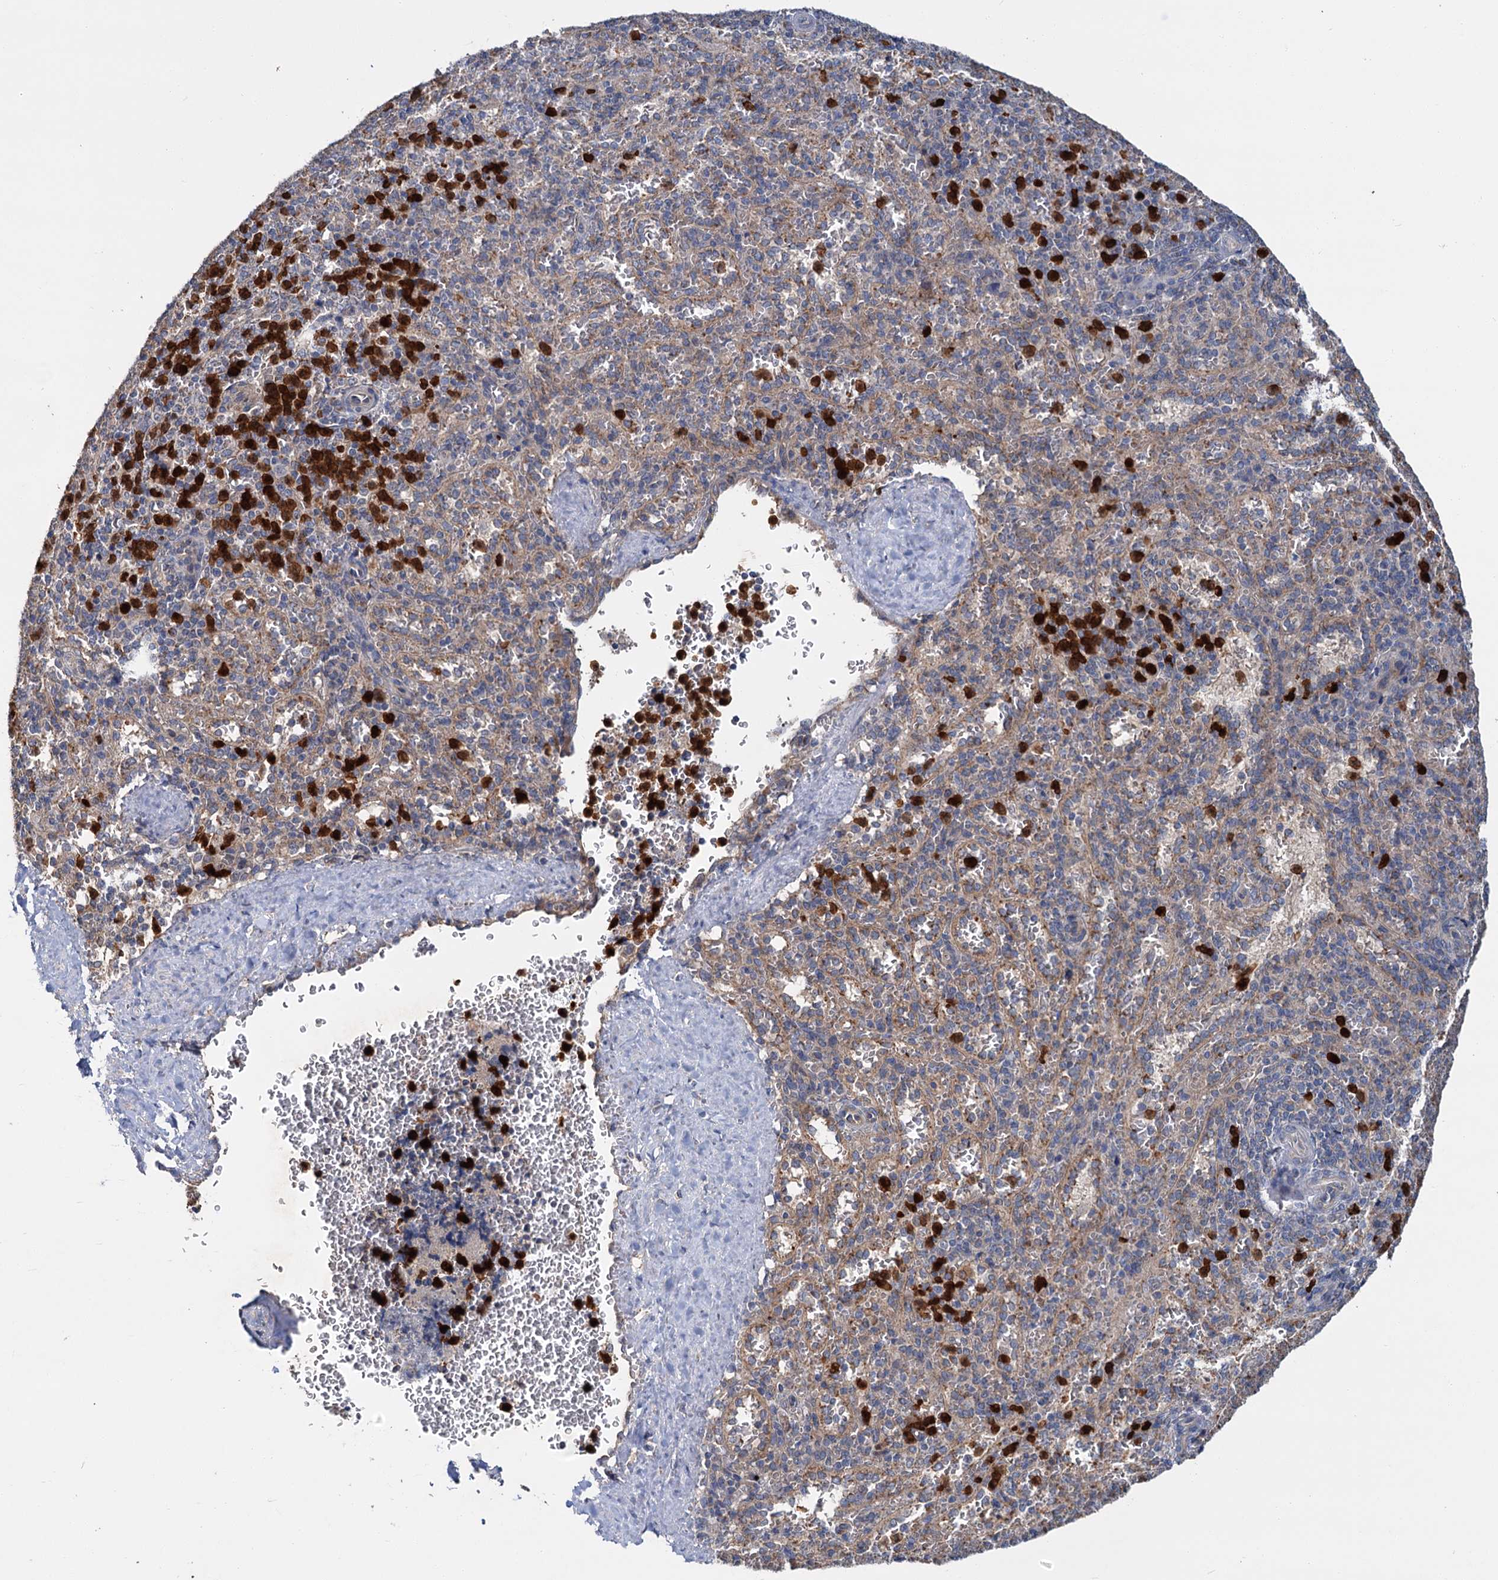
{"staining": {"intensity": "strong", "quantity": "<25%", "location": "cytoplasmic/membranous"}, "tissue": "spleen", "cell_type": "Cells in red pulp", "image_type": "normal", "snomed": [{"axis": "morphology", "description": "Normal tissue, NOS"}, {"axis": "topography", "description": "Spleen"}], "caption": "Immunohistochemistry (IHC) (DAB) staining of normal human spleen shows strong cytoplasmic/membranous protein positivity in approximately <25% of cells in red pulp.", "gene": "DYNC2H1", "patient": {"sex": "female", "age": 21}}